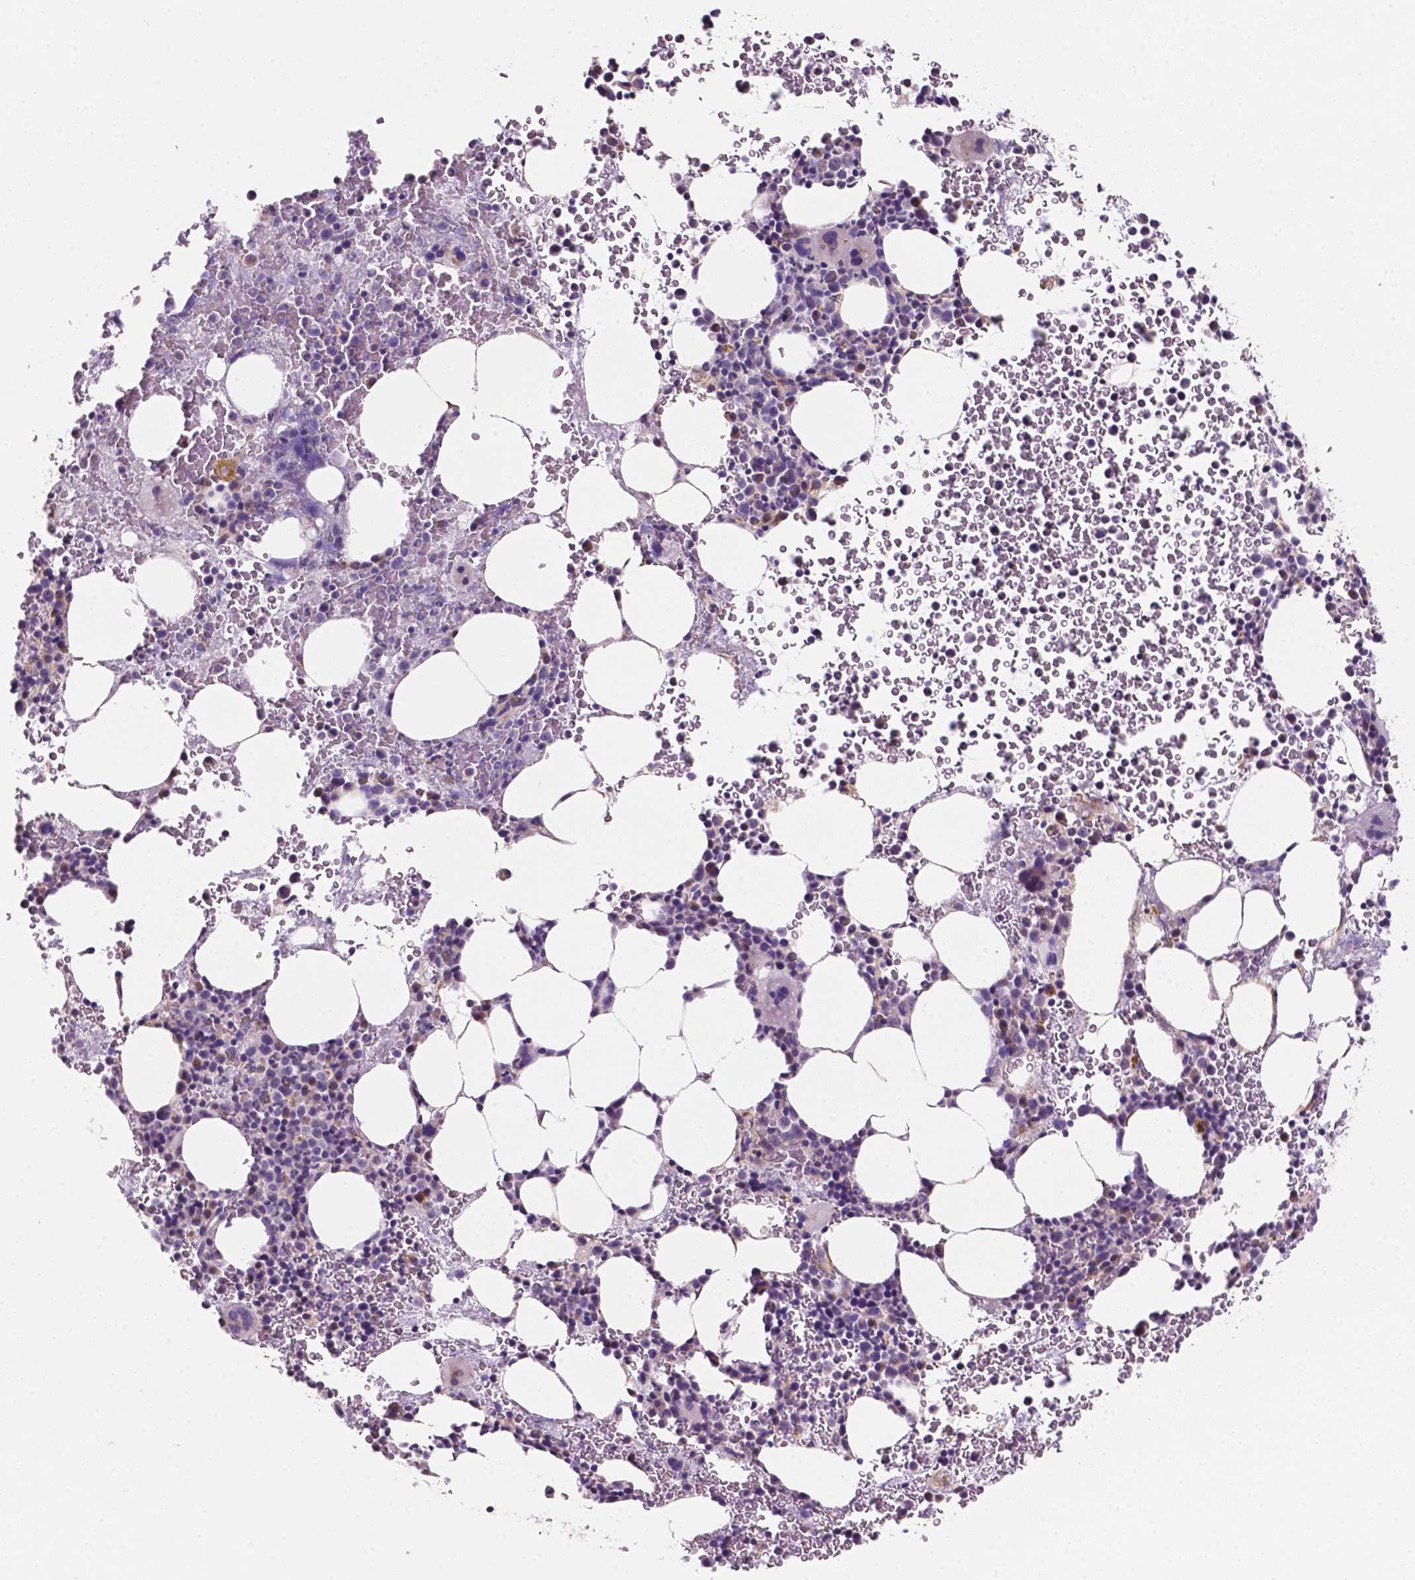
{"staining": {"intensity": "negative", "quantity": "none", "location": "none"}, "tissue": "bone marrow", "cell_type": "Hematopoietic cells", "image_type": "normal", "snomed": [{"axis": "morphology", "description": "Normal tissue, NOS"}, {"axis": "topography", "description": "Bone marrow"}], "caption": "Hematopoietic cells are negative for brown protein staining in benign bone marrow. (DAB immunohistochemistry visualized using brightfield microscopy, high magnification).", "gene": "MKRN2OS", "patient": {"sex": "female", "age": 56}}